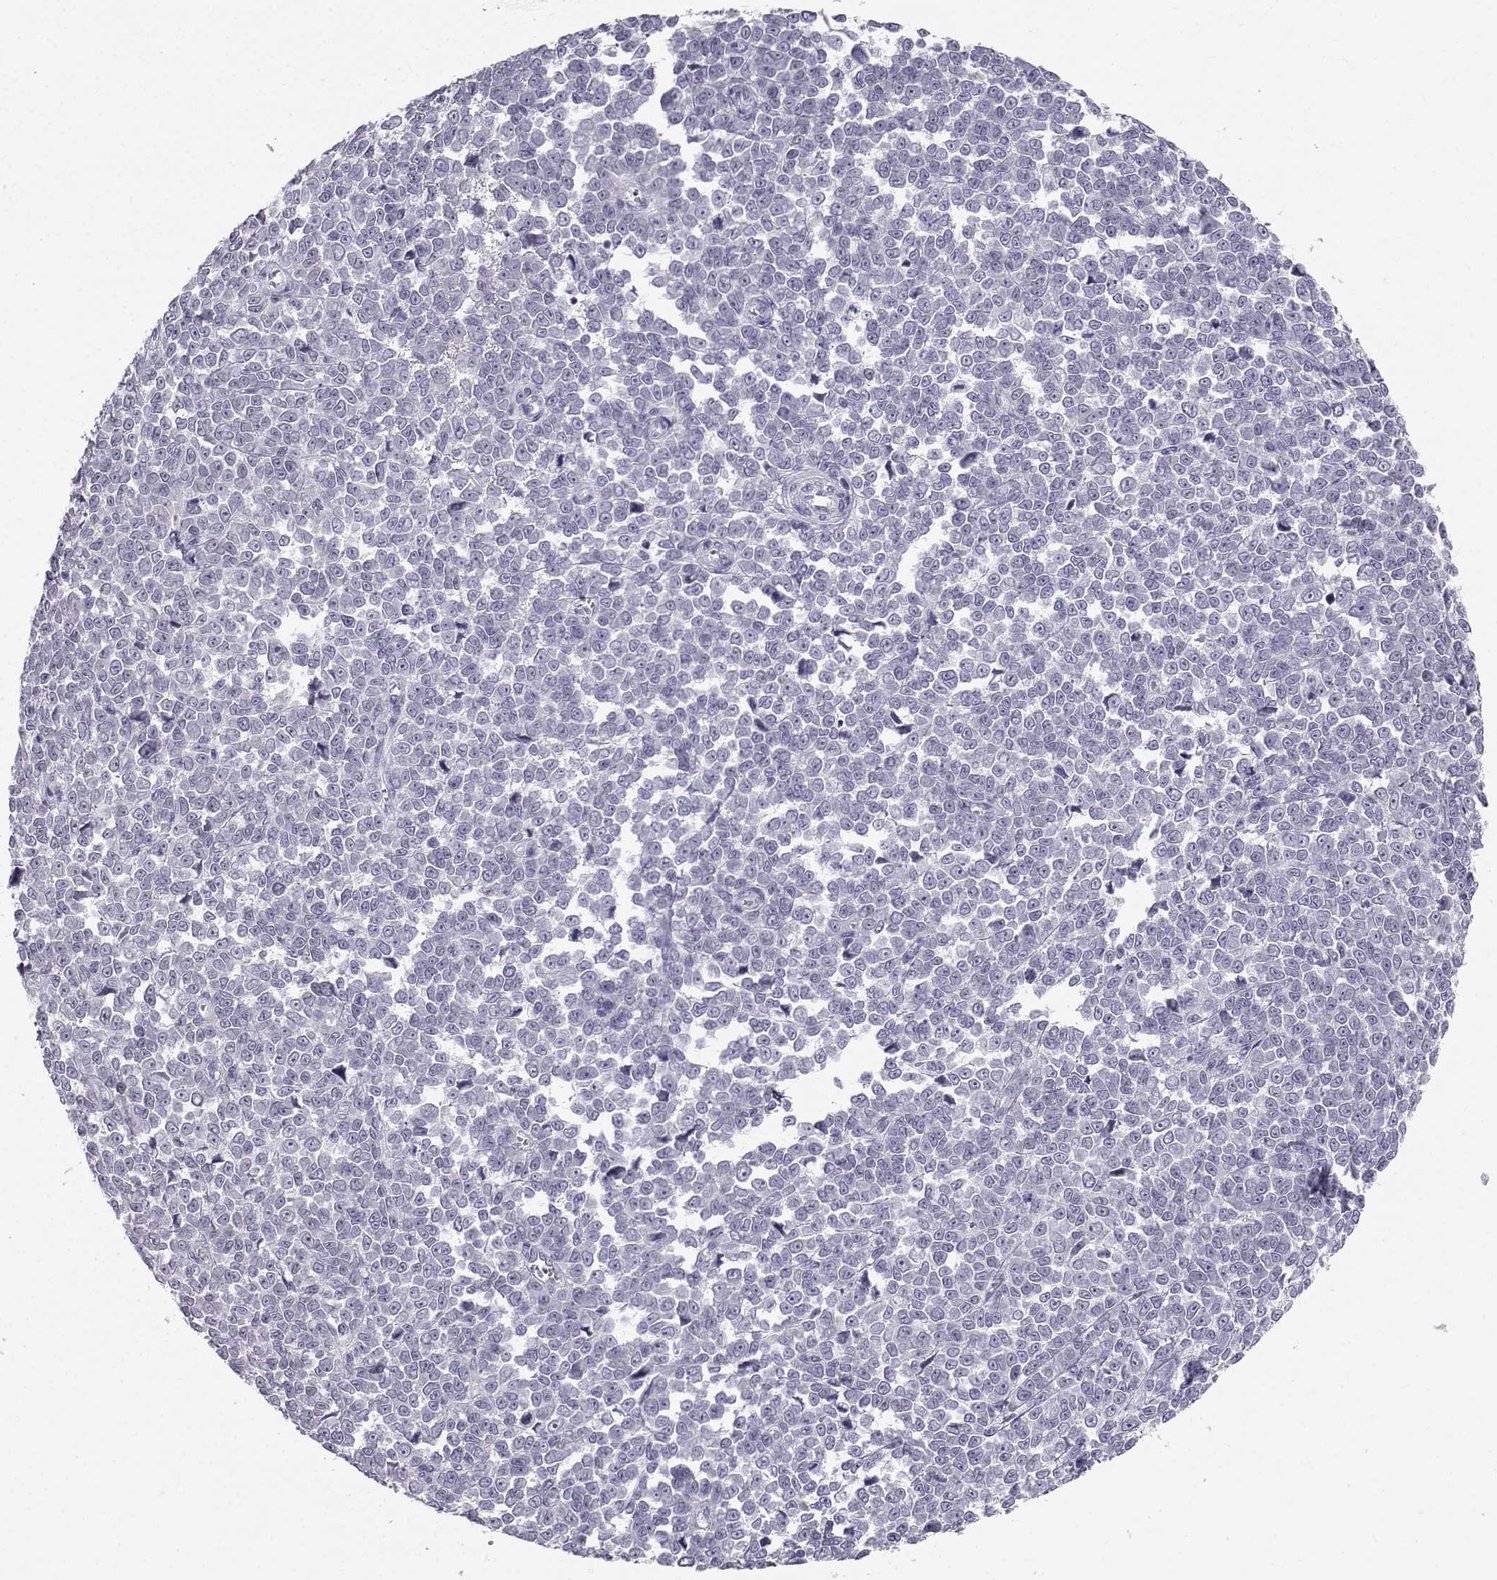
{"staining": {"intensity": "negative", "quantity": "none", "location": "none"}, "tissue": "melanoma", "cell_type": "Tumor cells", "image_type": "cancer", "snomed": [{"axis": "morphology", "description": "Malignant melanoma, NOS"}, {"axis": "topography", "description": "Skin"}], "caption": "High power microscopy image of an immunohistochemistry micrograph of melanoma, revealing no significant expression in tumor cells.", "gene": "ZNF185", "patient": {"sex": "female", "age": 95}}